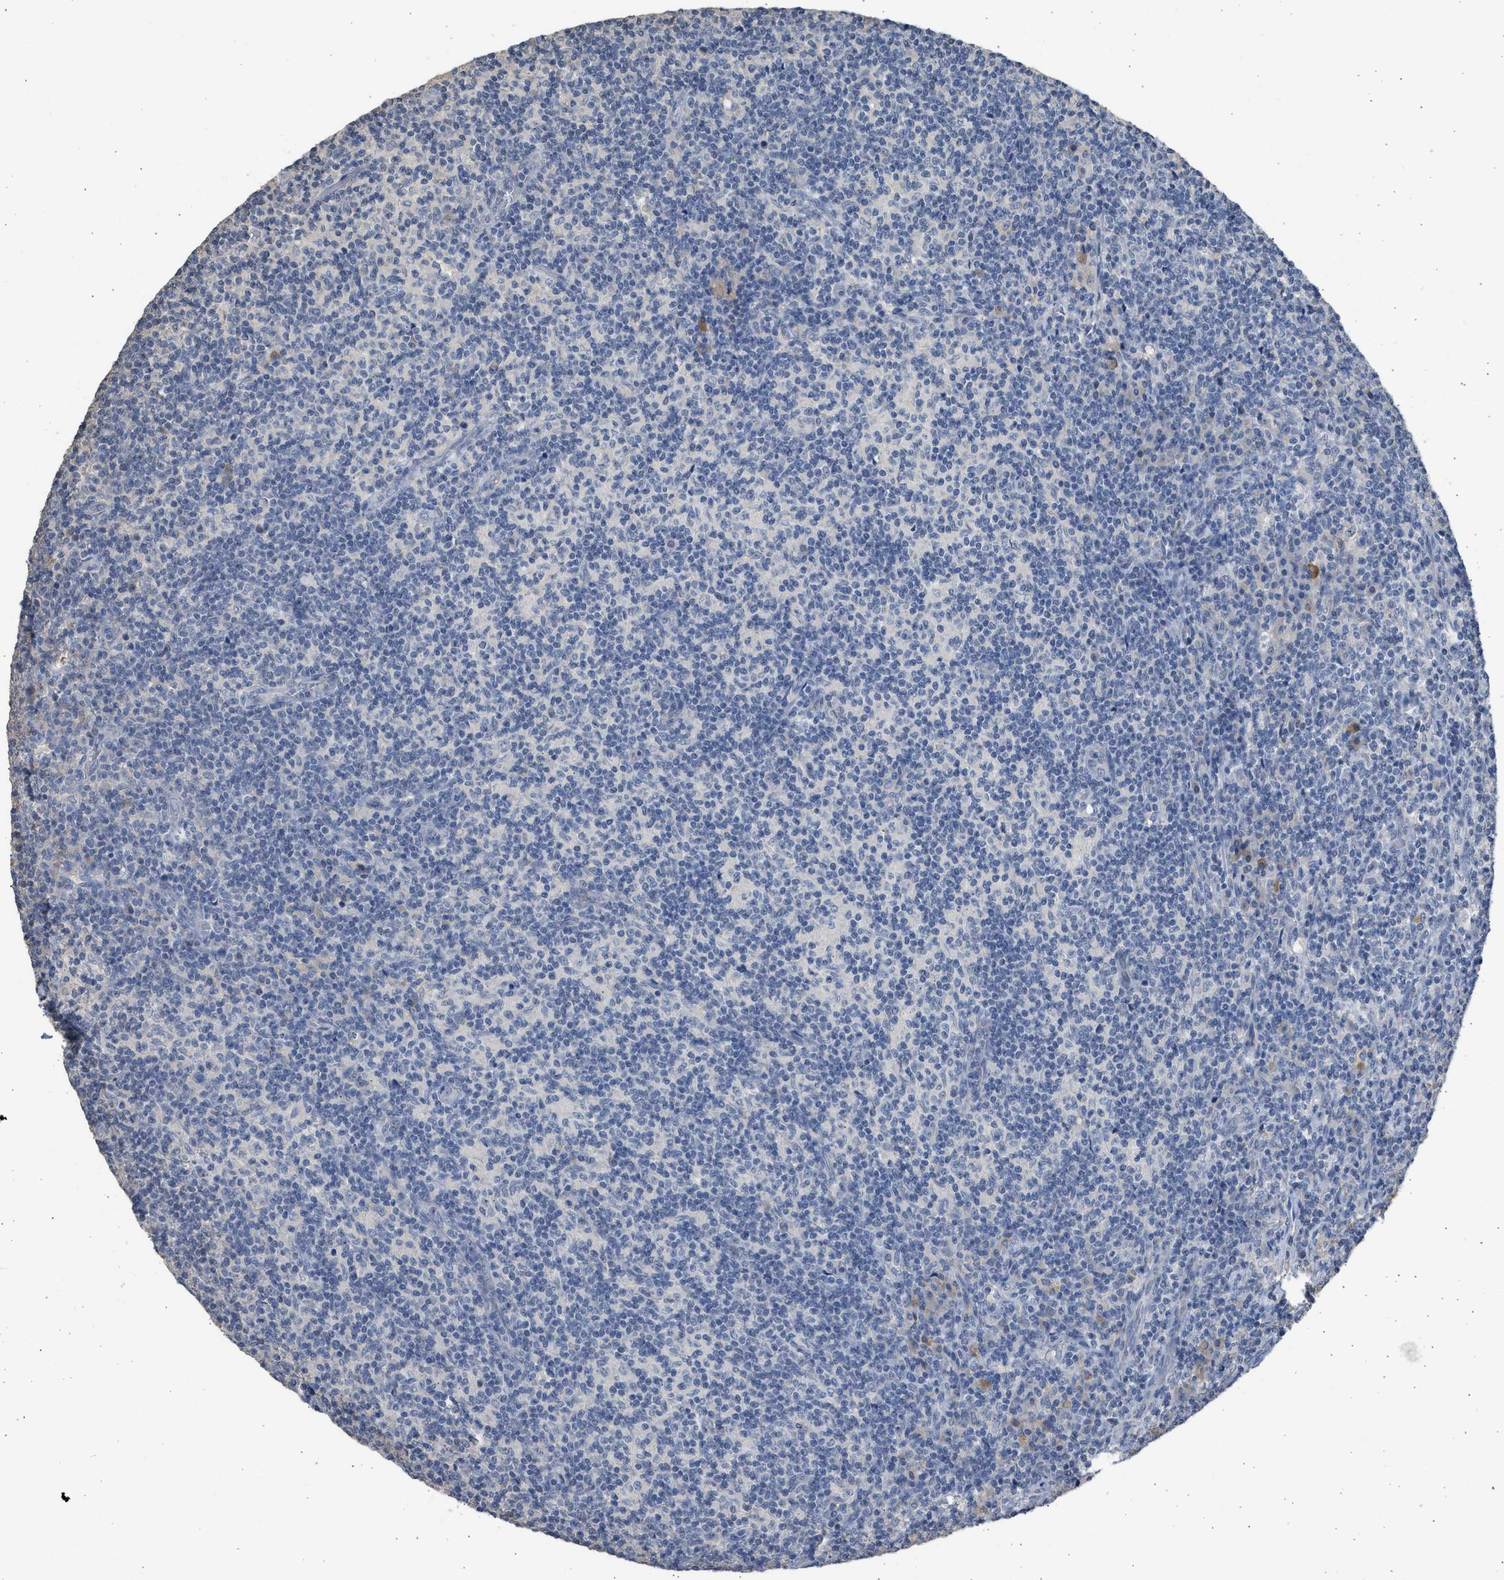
{"staining": {"intensity": "negative", "quantity": "none", "location": "none"}, "tissue": "lymph node", "cell_type": "Germinal center cells", "image_type": "normal", "snomed": [{"axis": "morphology", "description": "Normal tissue, NOS"}, {"axis": "morphology", "description": "Inflammation, NOS"}, {"axis": "topography", "description": "Lymph node"}], "caption": "A micrograph of lymph node stained for a protein displays no brown staining in germinal center cells.", "gene": "SULT2A1", "patient": {"sex": "male", "age": 55}}